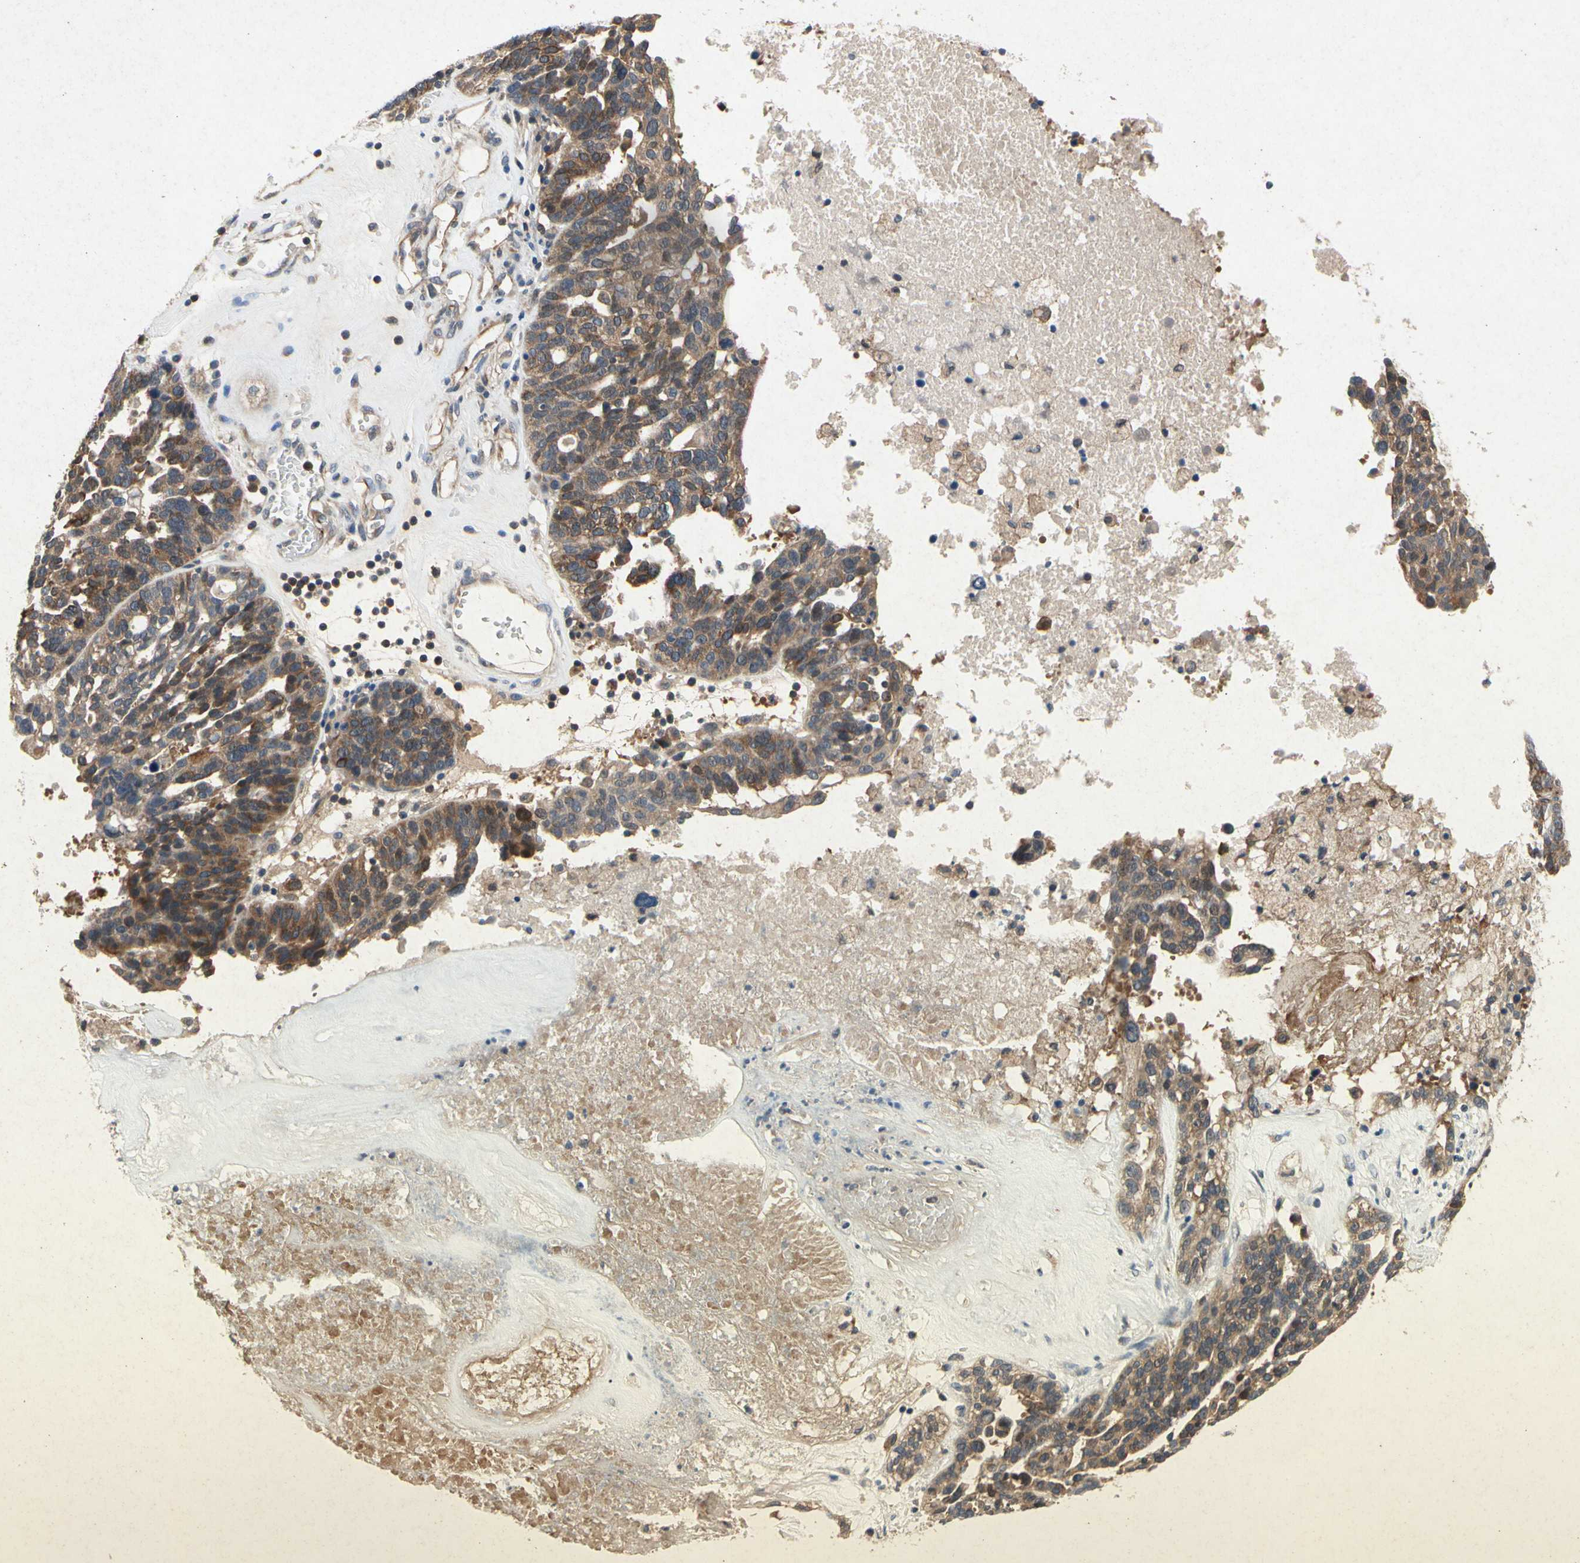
{"staining": {"intensity": "moderate", "quantity": ">75%", "location": "cytoplasmic/membranous"}, "tissue": "ovarian cancer", "cell_type": "Tumor cells", "image_type": "cancer", "snomed": [{"axis": "morphology", "description": "Cystadenocarcinoma, serous, NOS"}, {"axis": "topography", "description": "Ovary"}], "caption": "An image showing moderate cytoplasmic/membranous positivity in about >75% of tumor cells in ovarian cancer (serous cystadenocarcinoma), as visualized by brown immunohistochemical staining.", "gene": "RPS6KA1", "patient": {"sex": "female", "age": 59}}